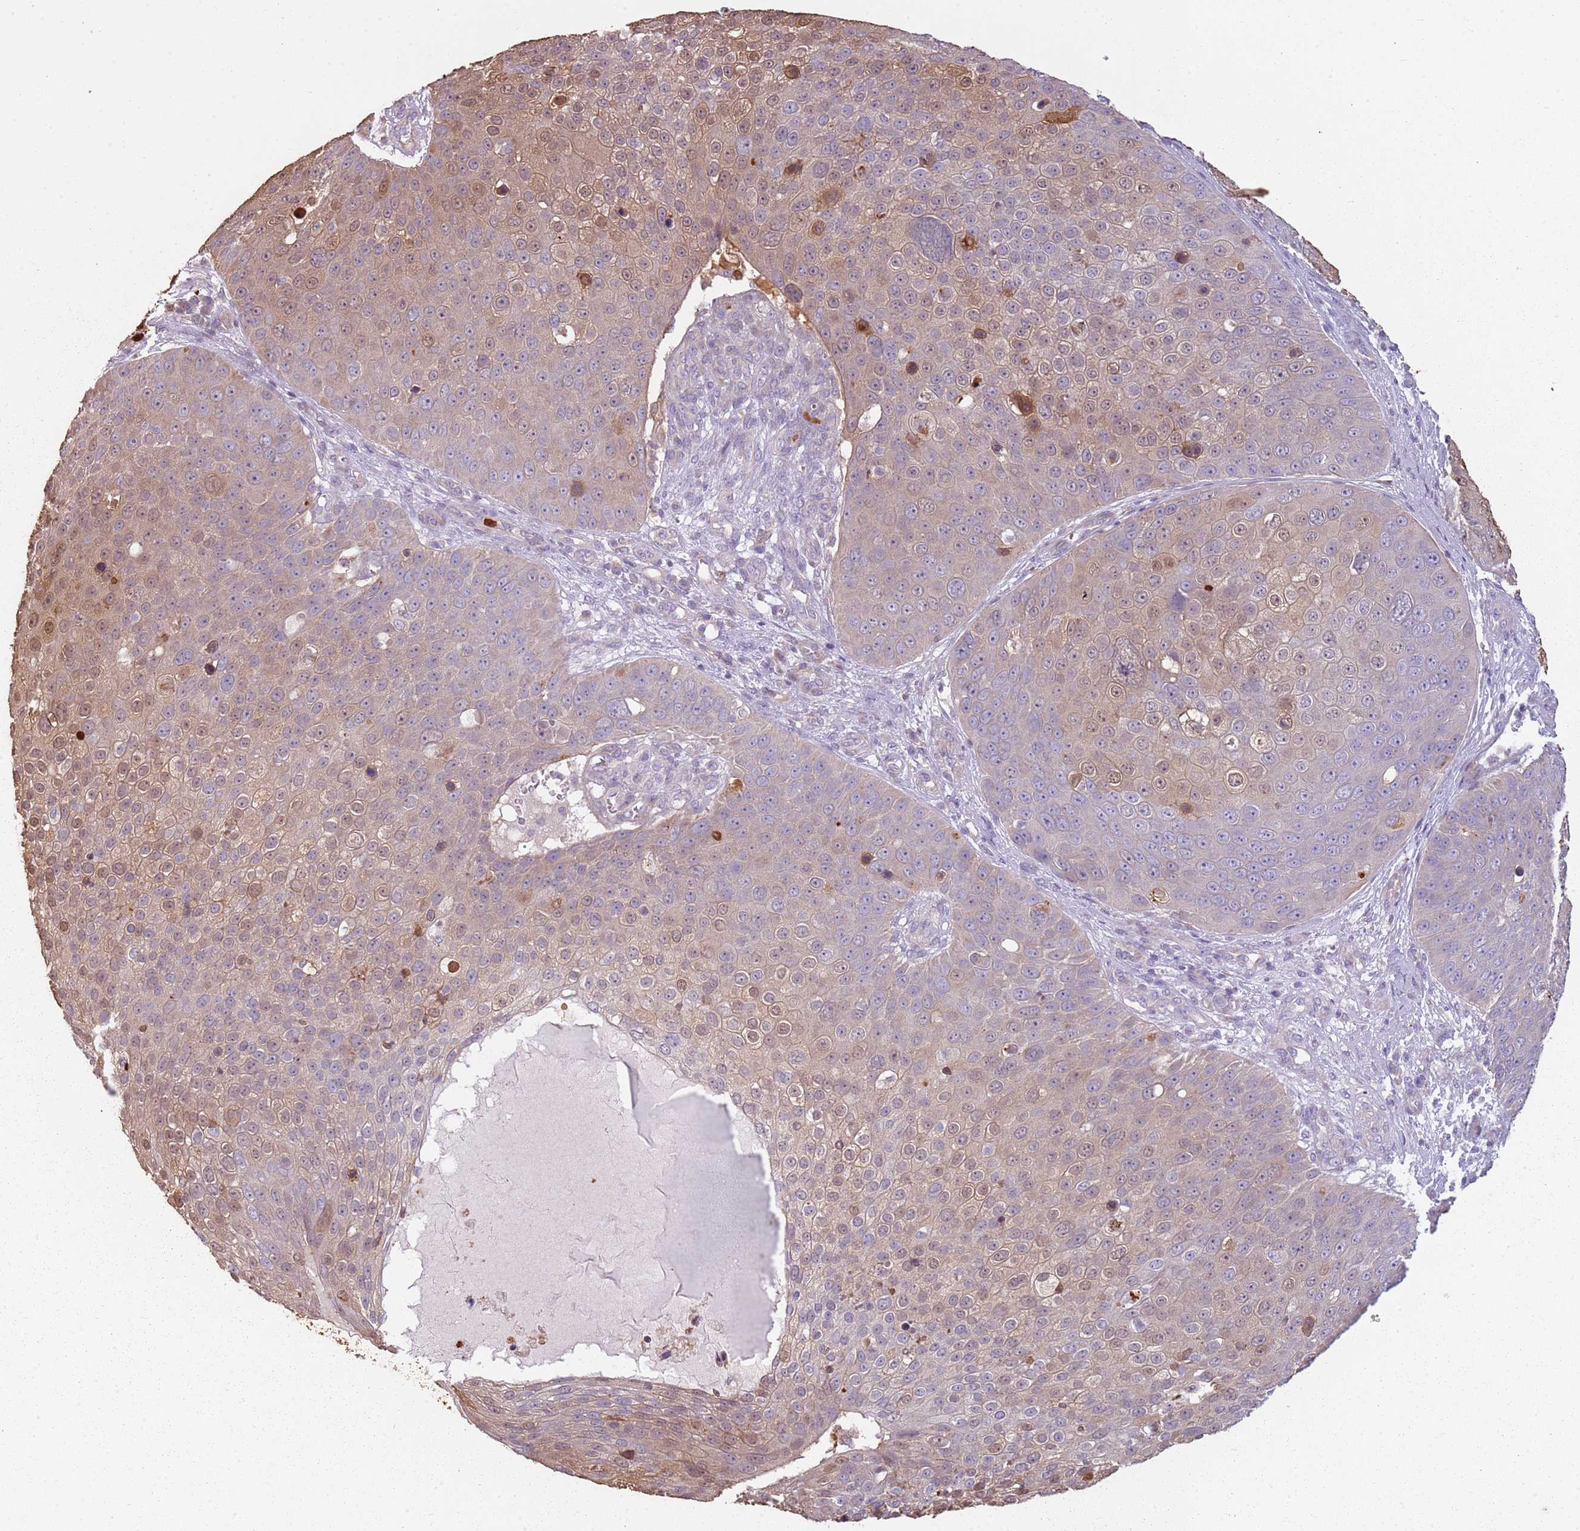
{"staining": {"intensity": "moderate", "quantity": "25%-75%", "location": "cytoplasmic/membranous,nuclear"}, "tissue": "skin cancer", "cell_type": "Tumor cells", "image_type": "cancer", "snomed": [{"axis": "morphology", "description": "Squamous cell carcinoma, NOS"}, {"axis": "topography", "description": "Skin"}], "caption": "Immunohistochemistry (IHC) (DAB (3,3'-diaminobenzidine)) staining of skin cancer (squamous cell carcinoma) demonstrates moderate cytoplasmic/membranous and nuclear protein staining in about 25%-75% of tumor cells. The protein is stained brown, and the nuclei are stained in blue (DAB (3,3'-diaminobenzidine) IHC with brightfield microscopy, high magnification).", "gene": "SPAG4", "patient": {"sex": "male", "age": 71}}